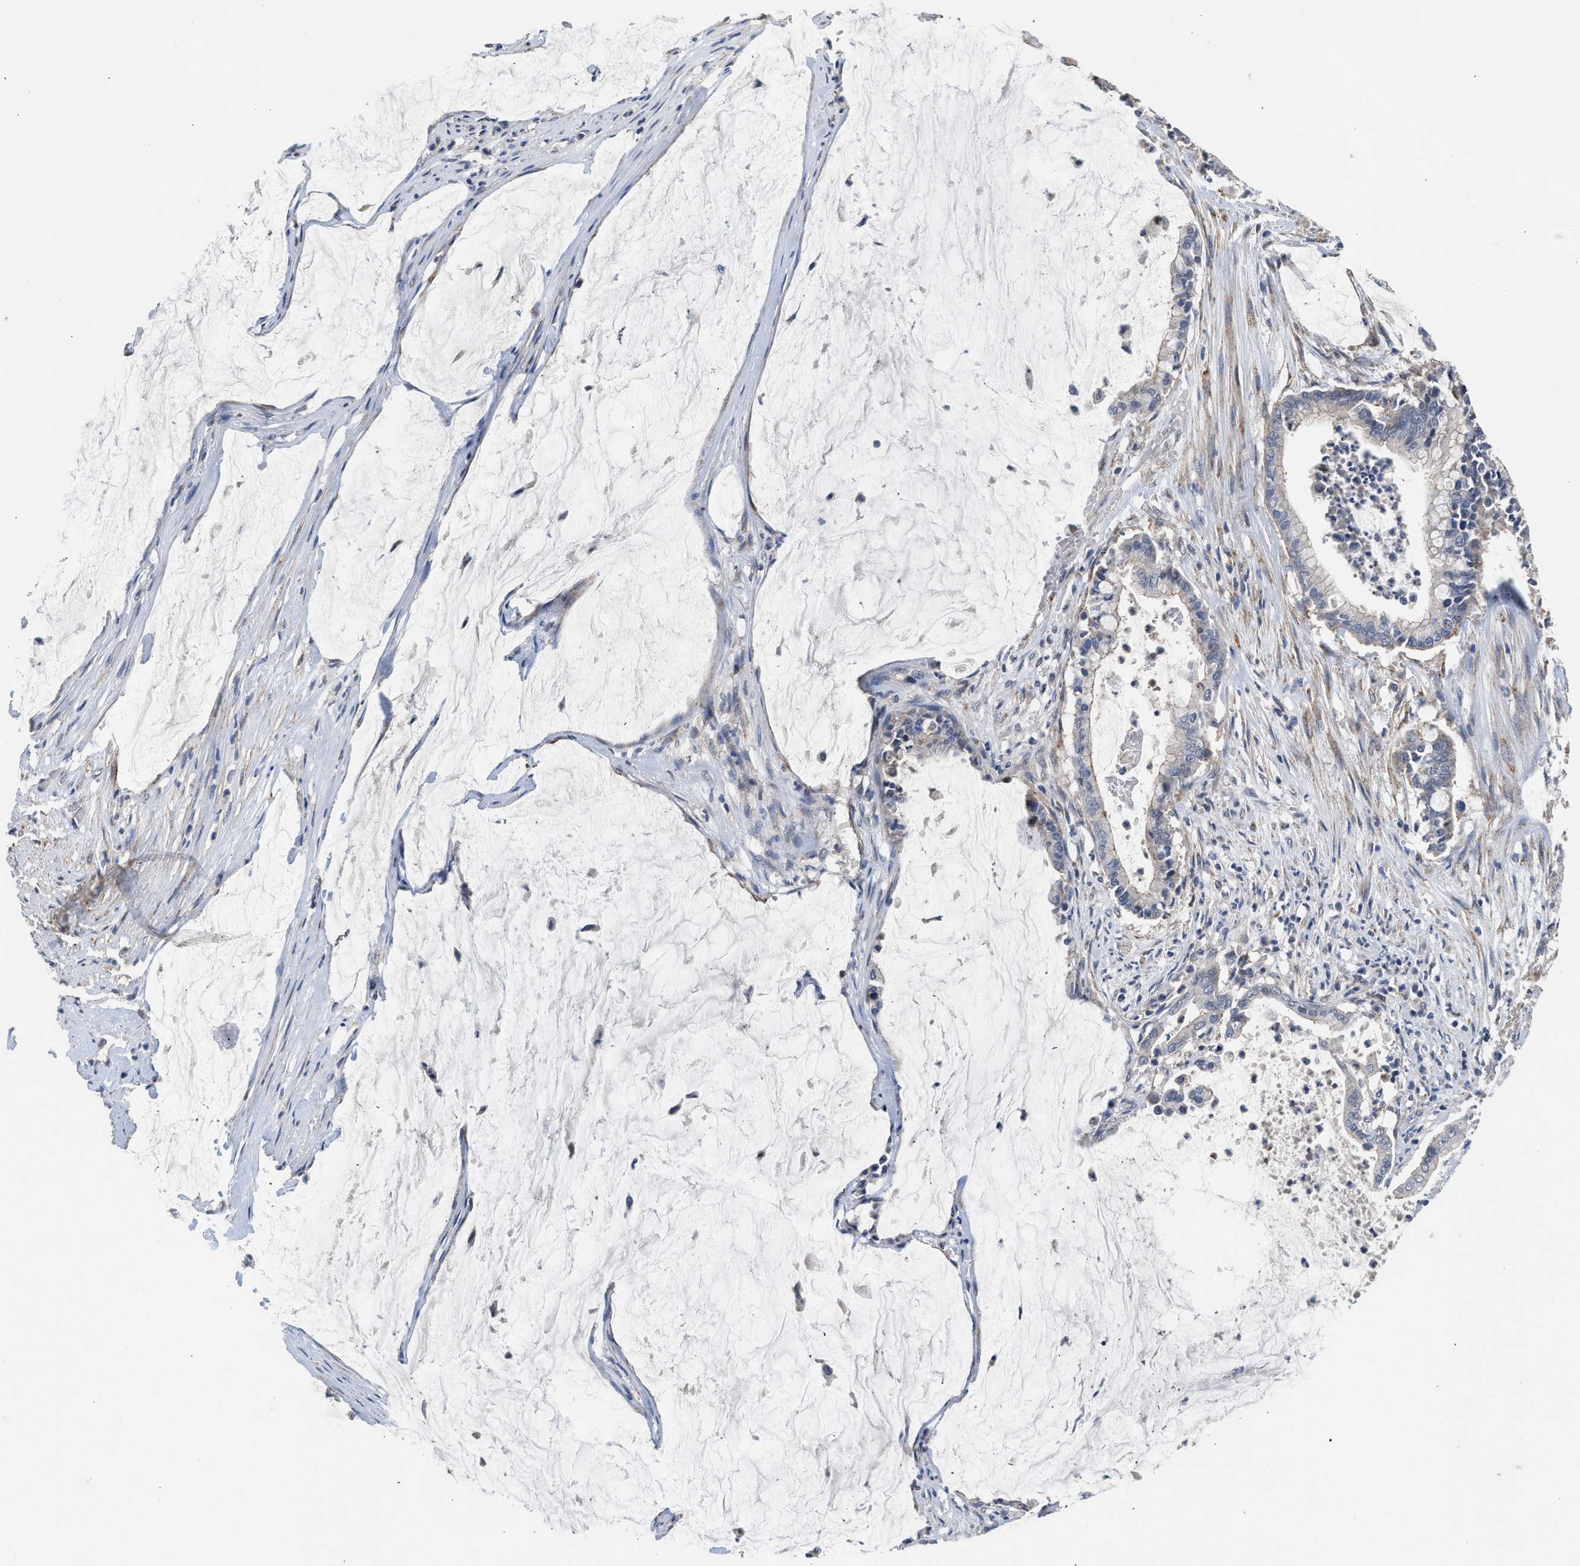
{"staining": {"intensity": "weak", "quantity": "<25%", "location": "cytoplasmic/membranous"}, "tissue": "pancreatic cancer", "cell_type": "Tumor cells", "image_type": "cancer", "snomed": [{"axis": "morphology", "description": "Adenocarcinoma, NOS"}, {"axis": "topography", "description": "Pancreas"}], "caption": "This is an immunohistochemistry image of pancreatic adenocarcinoma. There is no expression in tumor cells.", "gene": "CSF3R", "patient": {"sex": "male", "age": 41}}